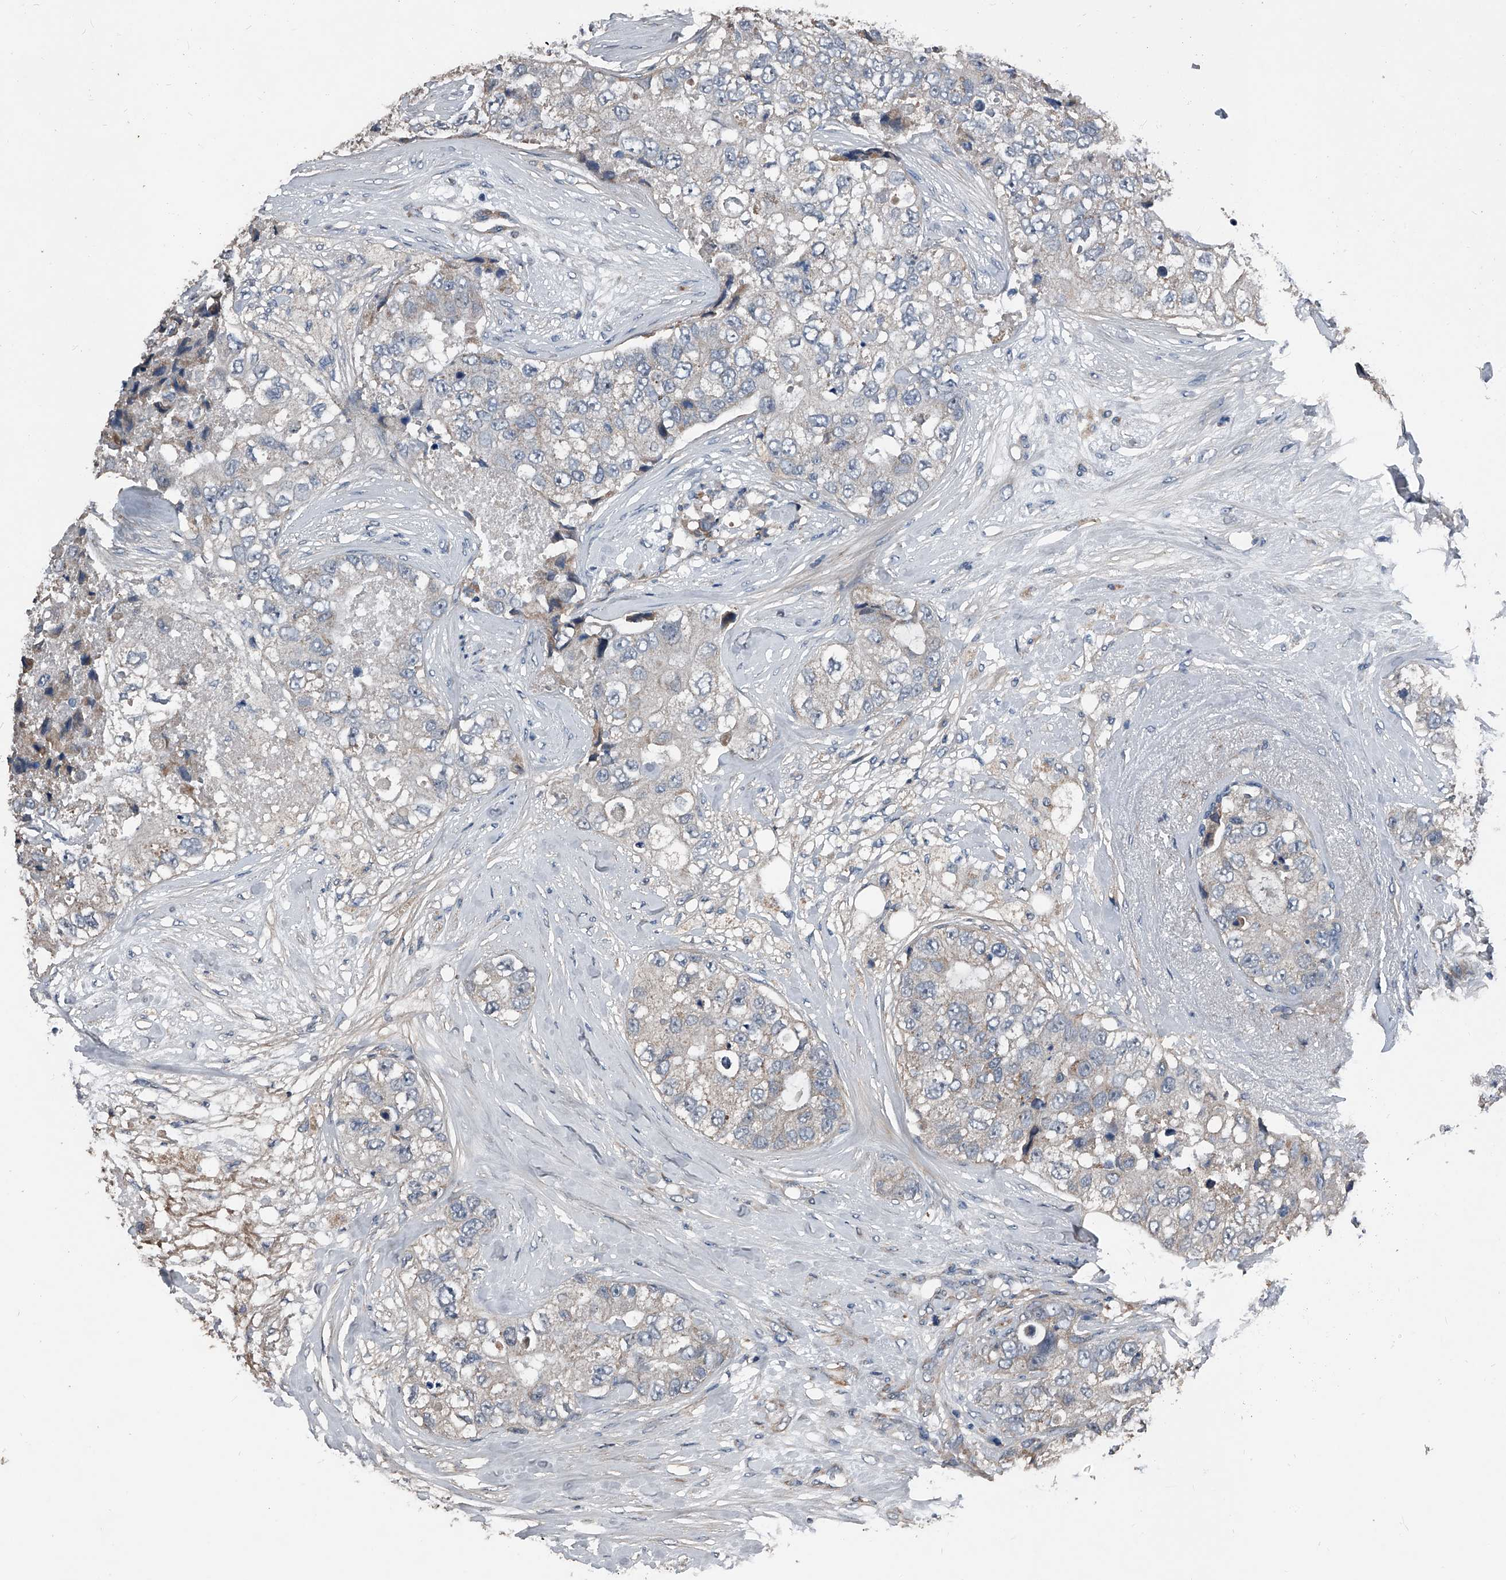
{"staining": {"intensity": "negative", "quantity": "none", "location": "none"}, "tissue": "breast cancer", "cell_type": "Tumor cells", "image_type": "cancer", "snomed": [{"axis": "morphology", "description": "Duct carcinoma"}, {"axis": "topography", "description": "Breast"}], "caption": "High power microscopy photomicrograph of an immunohistochemistry (IHC) image of breast invasive ductal carcinoma, revealing no significant positivity in tumor cells.", "gene": "PHACTR1", "patient": {"sex": "female", "age": 62}}